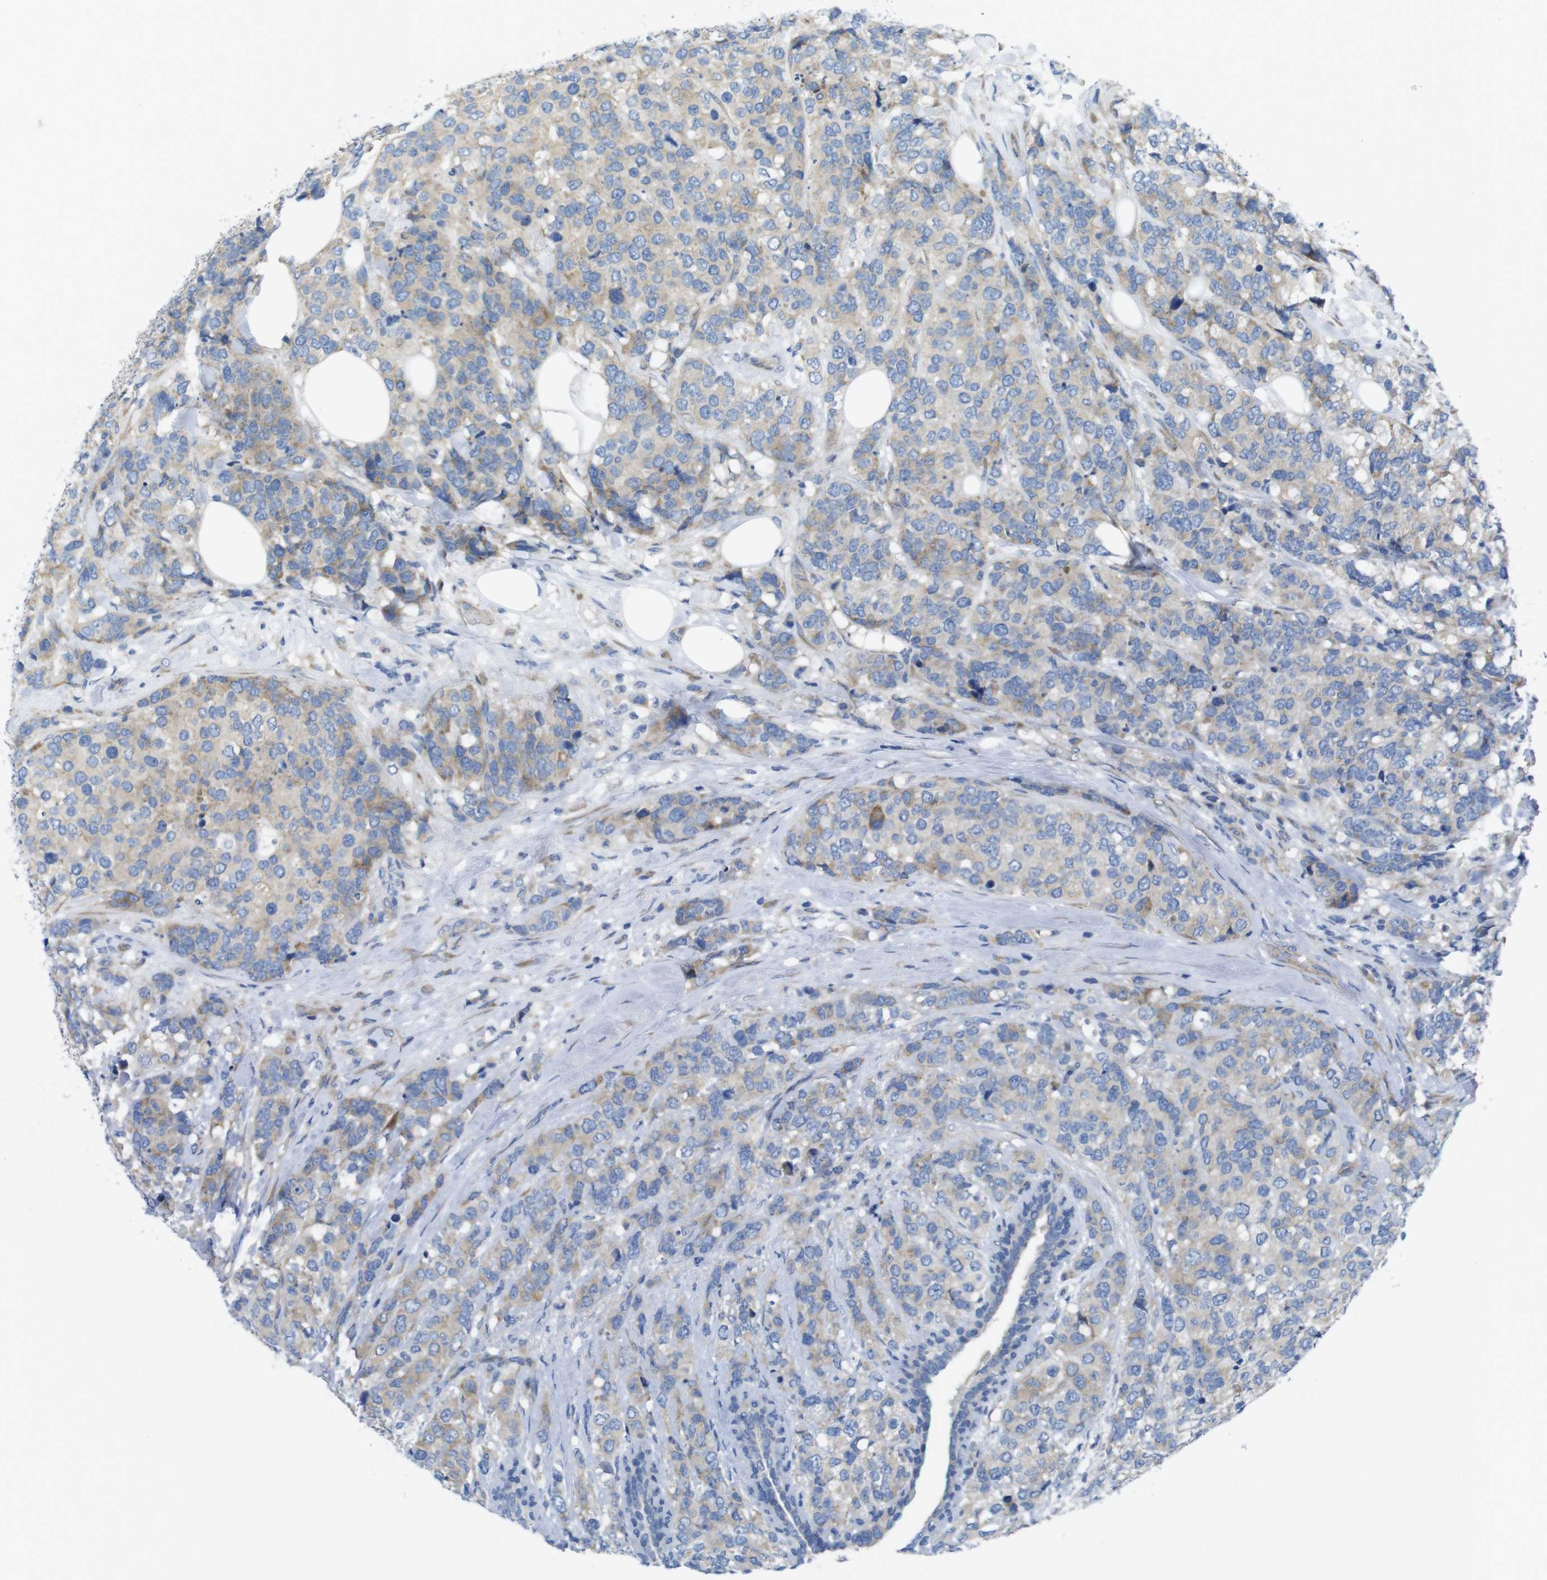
{"staining": {"intensity": "weak", "quantity": ">75%", "location": "cytoplasmic/membranous"}, "tissue": "breast cancer", "cell_type": "Tumor cells", "image_type": "cancer", "snomed": [{"axis": "morphology", "description": "Lobular carcinoma"}, {"axis": "topography", "description": "Breast"}], "caption": "The image displays a brown stain indicating the presence of a protein in the cytoplasmic/membranous of tumor cells in breast cancer (lobular carcinoma).", "gene": "TMEM234", "patient": {"sex": "female", "age": 59}}